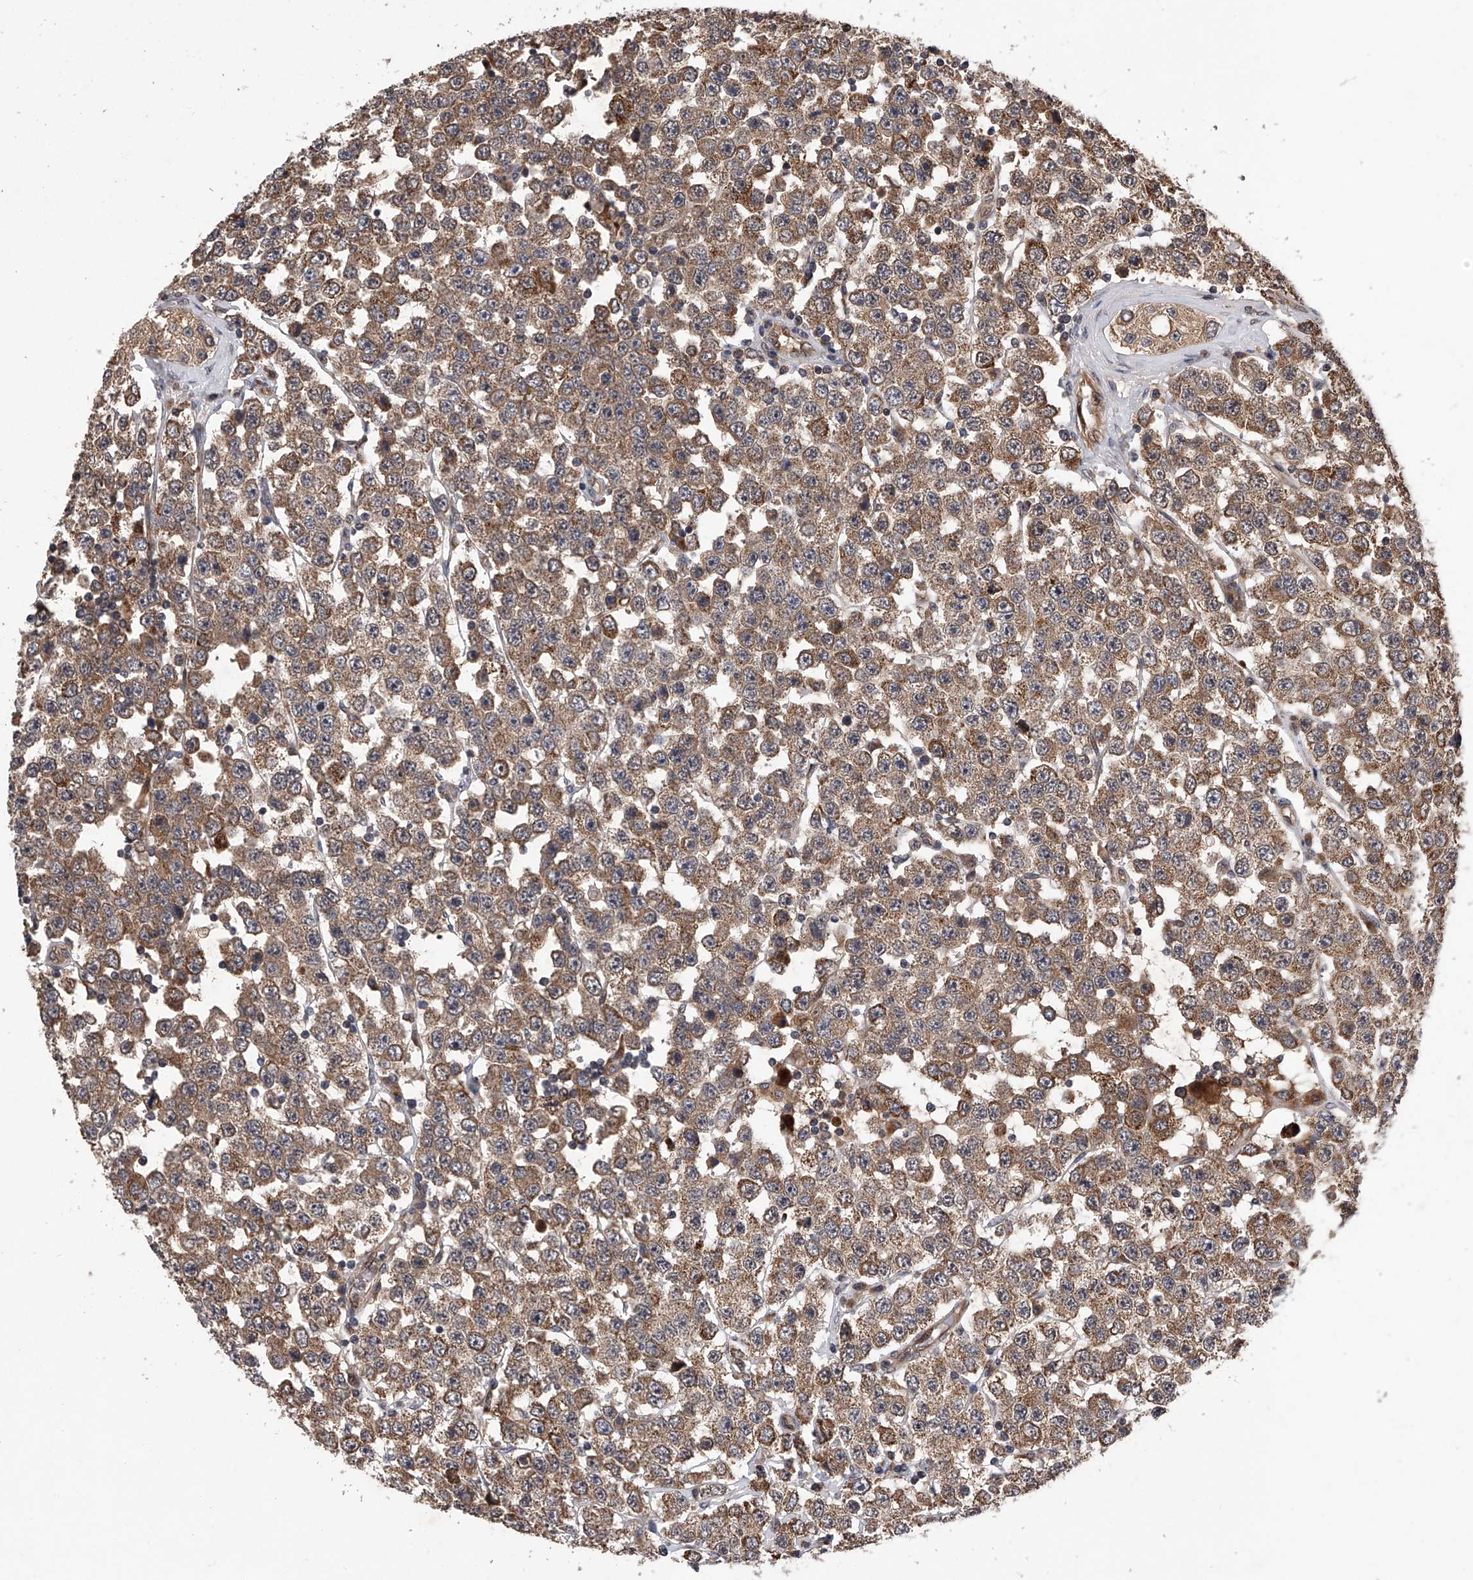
{"staining": {"intensity": "moderate", "quantity": ">75%", "location": "cytoplasmic/membranous"}, "tissue": "testis cancer", "cell_type": "Tumor cells", "image_type": "cancer", "snomed": [{"axis": "morphology", "description": "Seminoma, NOS"}, {"axis": "topography", "description": "Testis"}], "caption": "This histopathology image reveals immunohistochemistry (IHC) staining of human seminoma (testis), with medium moderate cytoplasmic/membranous staining in about >75% of tumor cells.", "gene": "MAP3K11", "patient": {"sex": "male", "age": 28}}